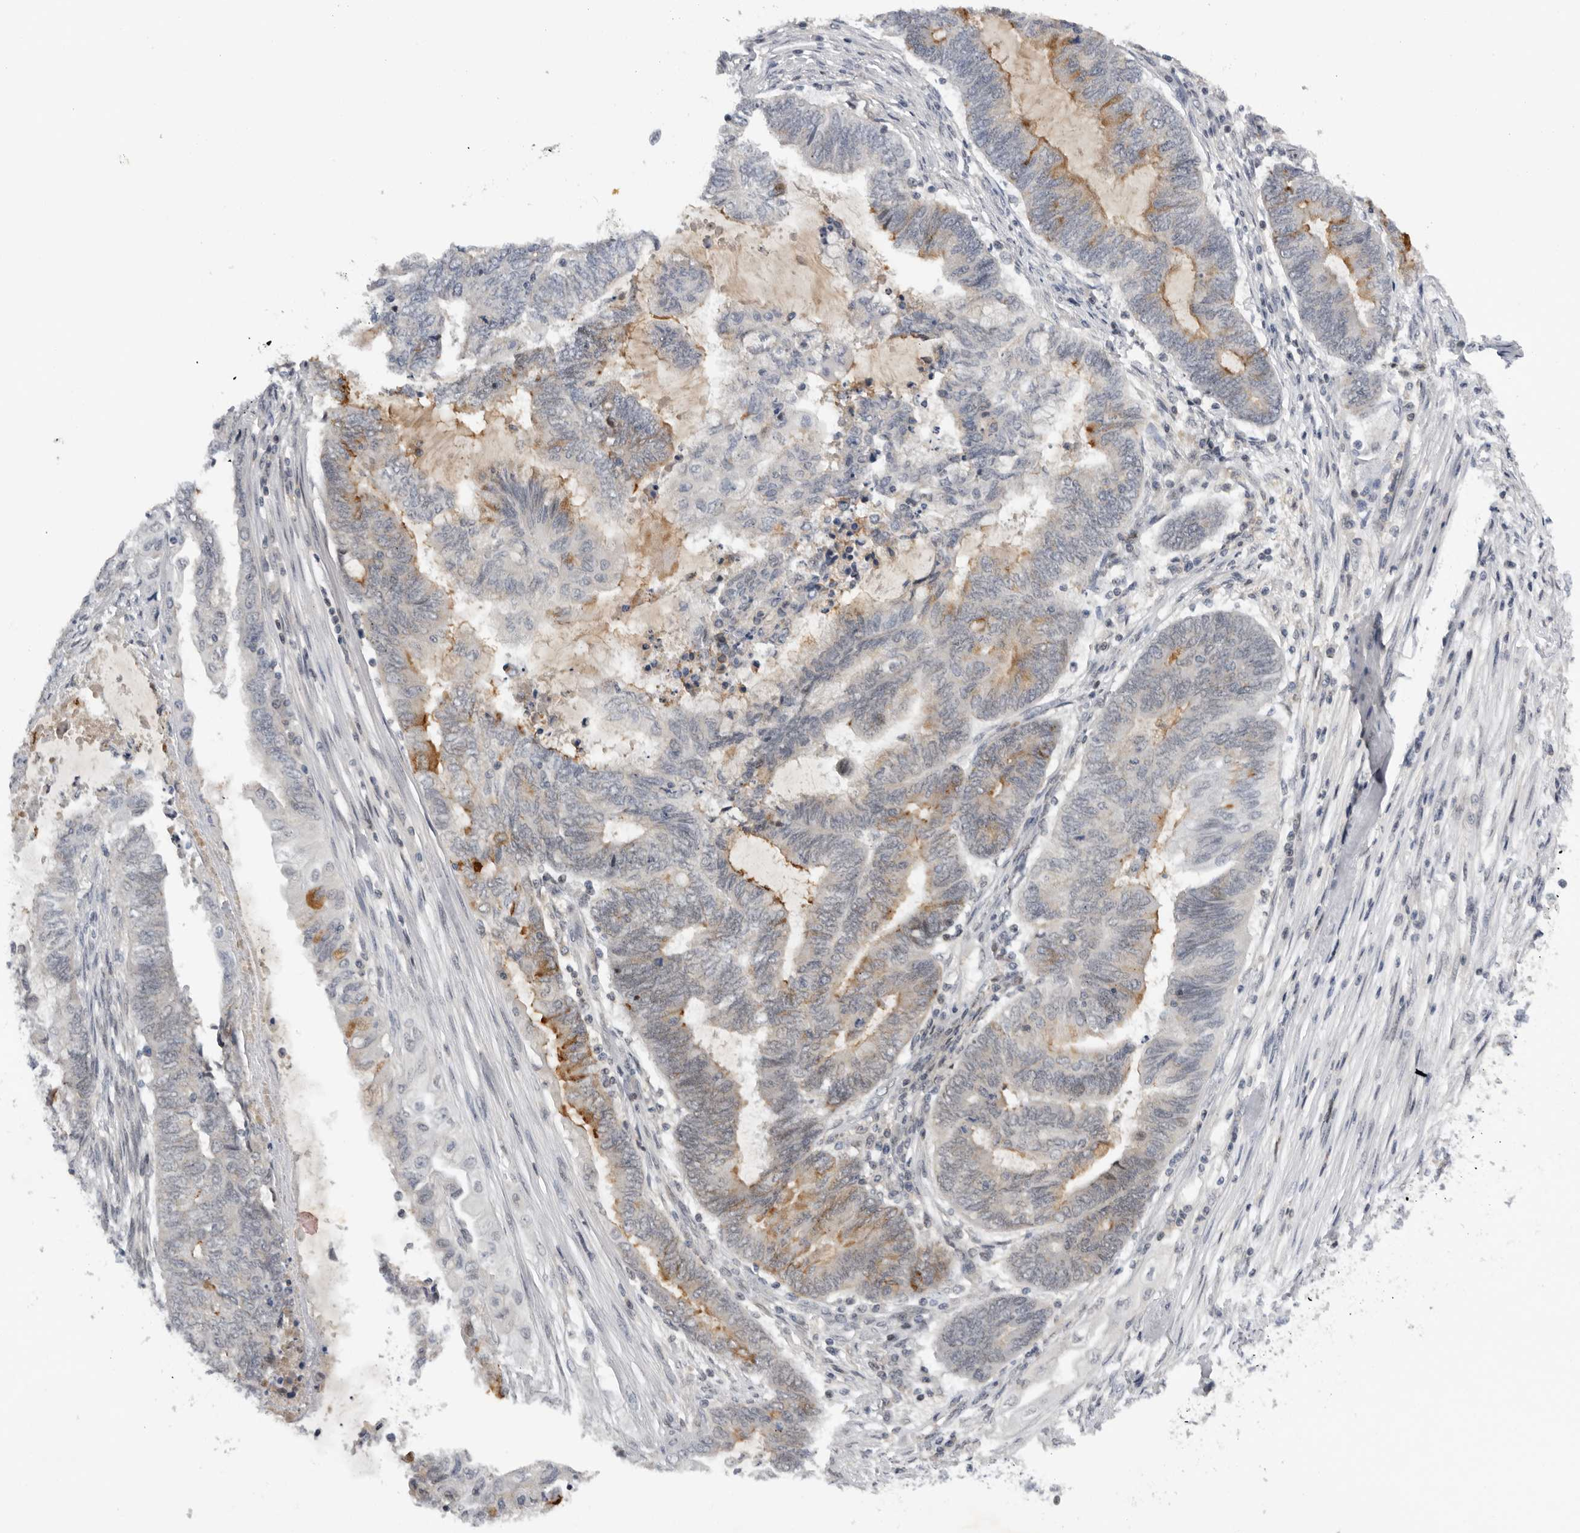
{"staining": {"intensity": "moderate", "quantity": "<25%", "location": "cytoplasmic/membranous"}, "tissue": "endometrial cancer", "cell_type": "Tumor cells", "image_type": "cancer", "snomed": [{"axis": "morphology", "description": "Adenocarcinoma, NOS"}, {"axis": "topography", "description": "Uterus"}, {"axis": "topography", "description": "Endometrium"}], "caption": "Immunohistochemistry (IHC) (DAB (3,3'-diaminobenzidine)) staining of endometrial adenocarcinoma shows moderate cytoplasmic/membranous protein expression in about <25% of tumor cells. The staining was performed using DAB to visualize the protein expression in brown, while the nuclei were stained in blue with hematoxylin (Magnification: 20x).", "gene": "KIF2B", "patient": {"sex": "female", "age": 70}}